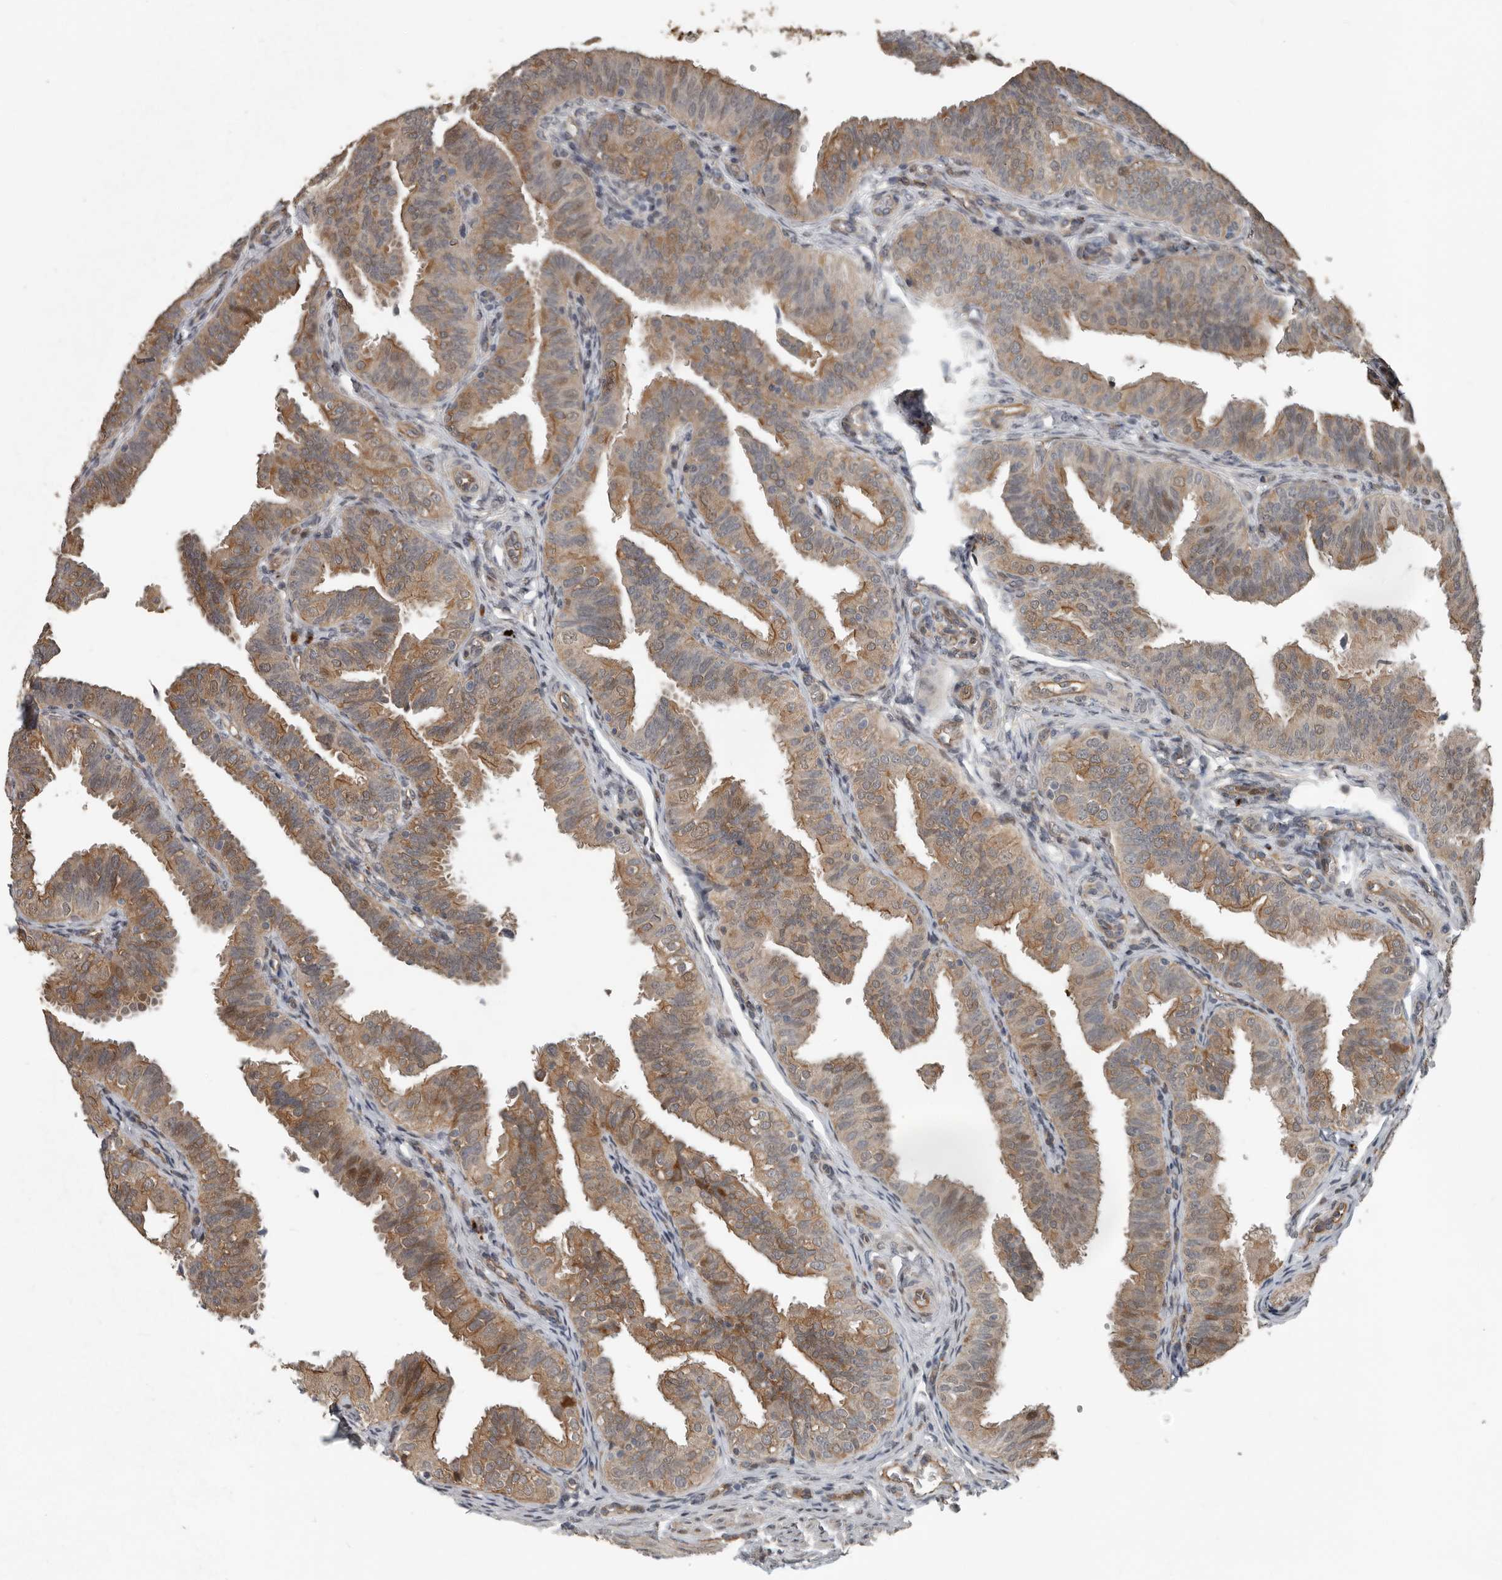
{"staining": {"intensity": "moderate", "quantity": ">75%", "location": "cytoplasmic/membranous"}, "tissue": "fallopian tube", "cell_type": "Glandular cells", "image_type": "normal", "snomed": [{"axis": "morphology", "description": "Normal tissue, NOS"}, {"axis": "topography", "description": "Fallopian tube"}], "caption": "Fallopian tube stained with immunohistochemistry (IHC) demonstrates moderate cytoplasmic/membranous positivity in approximately >75% of glandular cells.", "gene": "YOD1", "patient": {"sex": "female", "age": 35}}